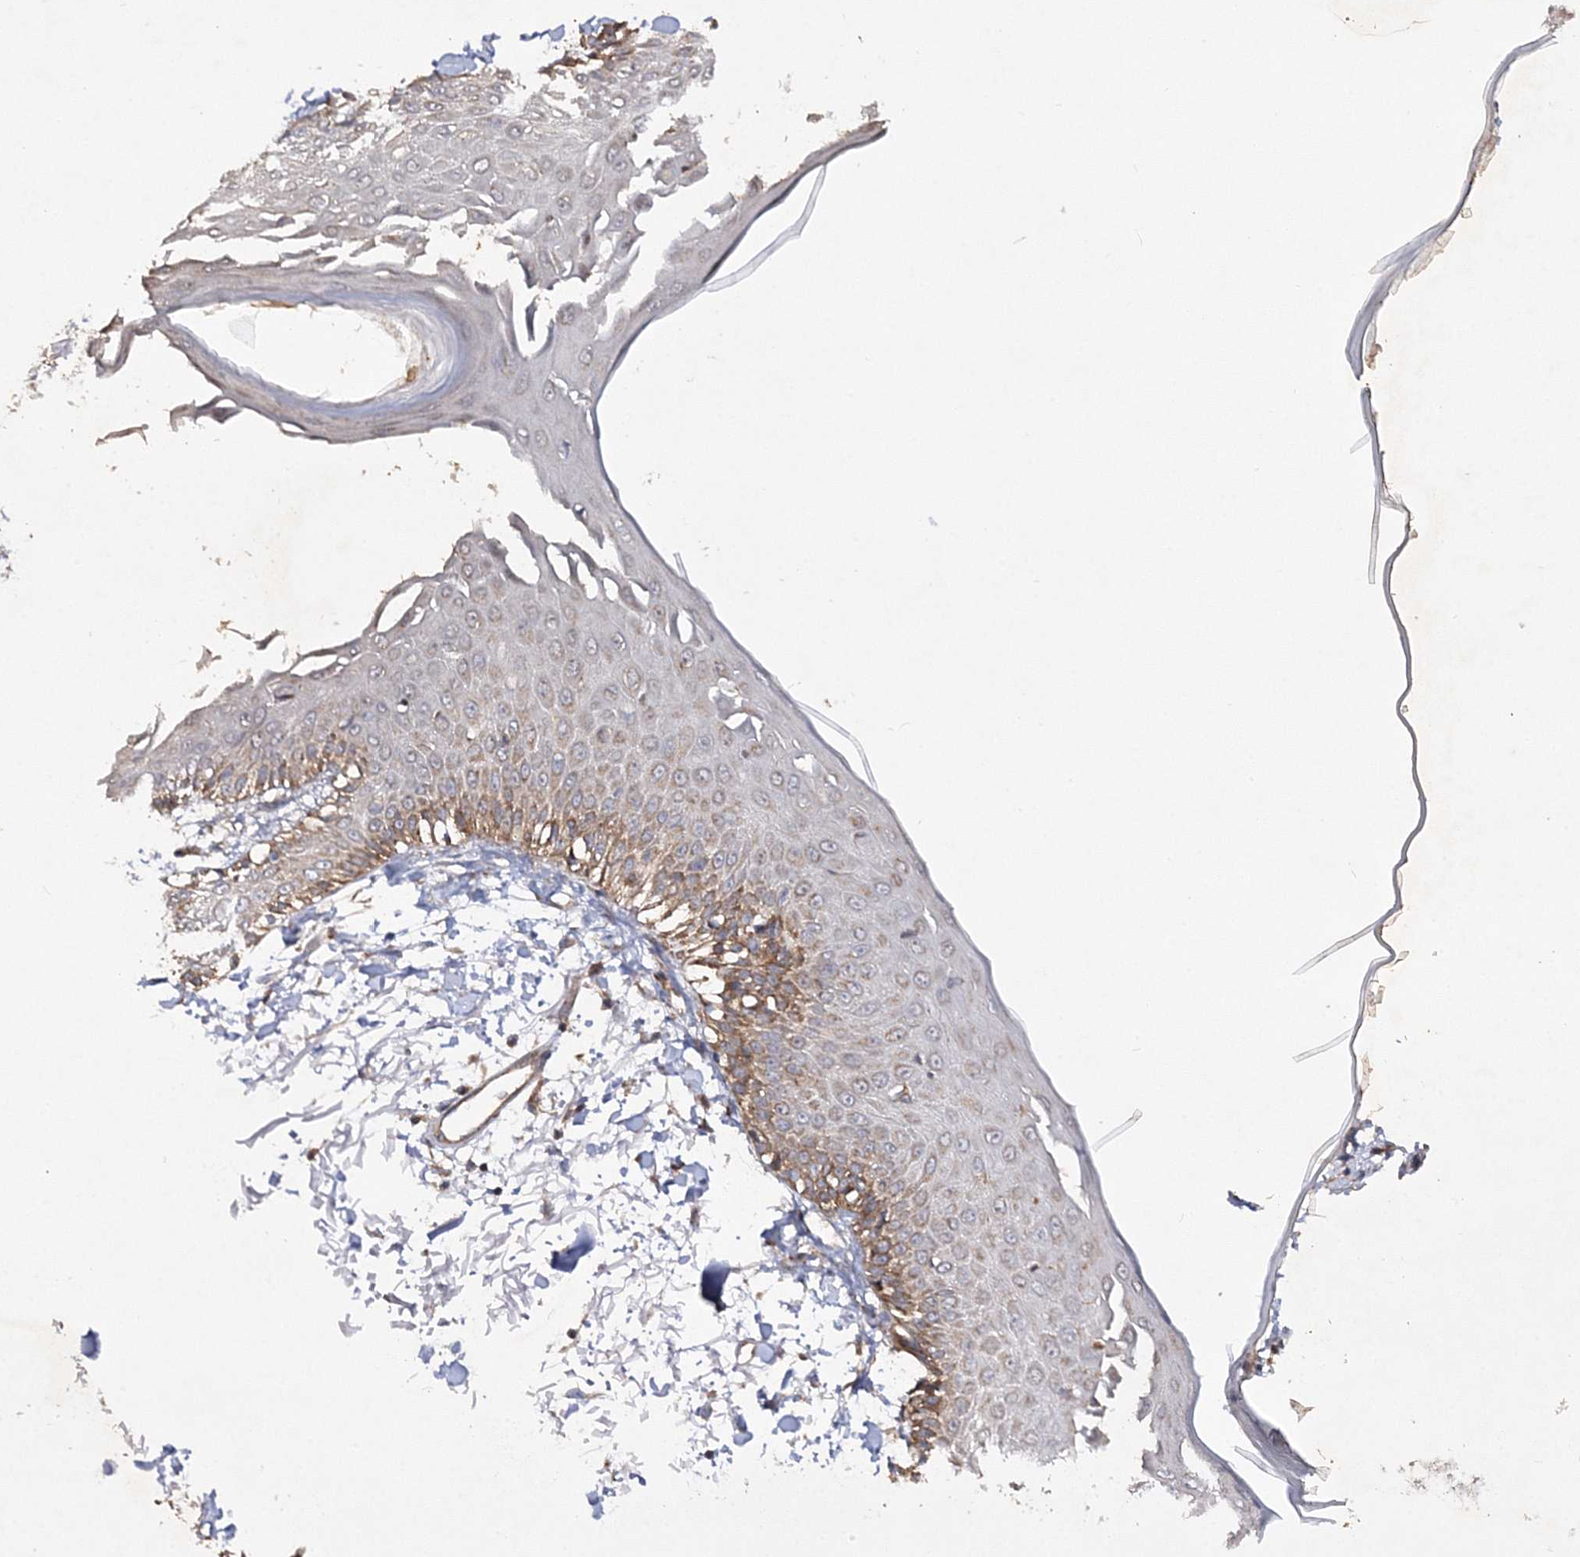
{"staining": {"intensity": "moderate", "quantity": "25%-75%", "location": "cytoplasmic/membranous"}, "tissue": "skin", "cell_type": "Fibroblasts", "image_type": "normal", "snomed": [{"axis": "morphology", "description": "Normal tissue, NOS"}, {"axis": "morphology", "description": "Squamous cell carcinoma, NOS"}, {"axis": "topography", "description": "Skin"}, {"axis": "topography", "description": "Peripheral nerve tissue"}], "caption": "About 25%-75% of fibroblasts in normal human skin exhibit moderate cytoplasmic/membranous protein expression as visualized by brown immunohistochemical staining.", "gene": "DNAJC13", "patient": {"sex": "male", "age": 83}}